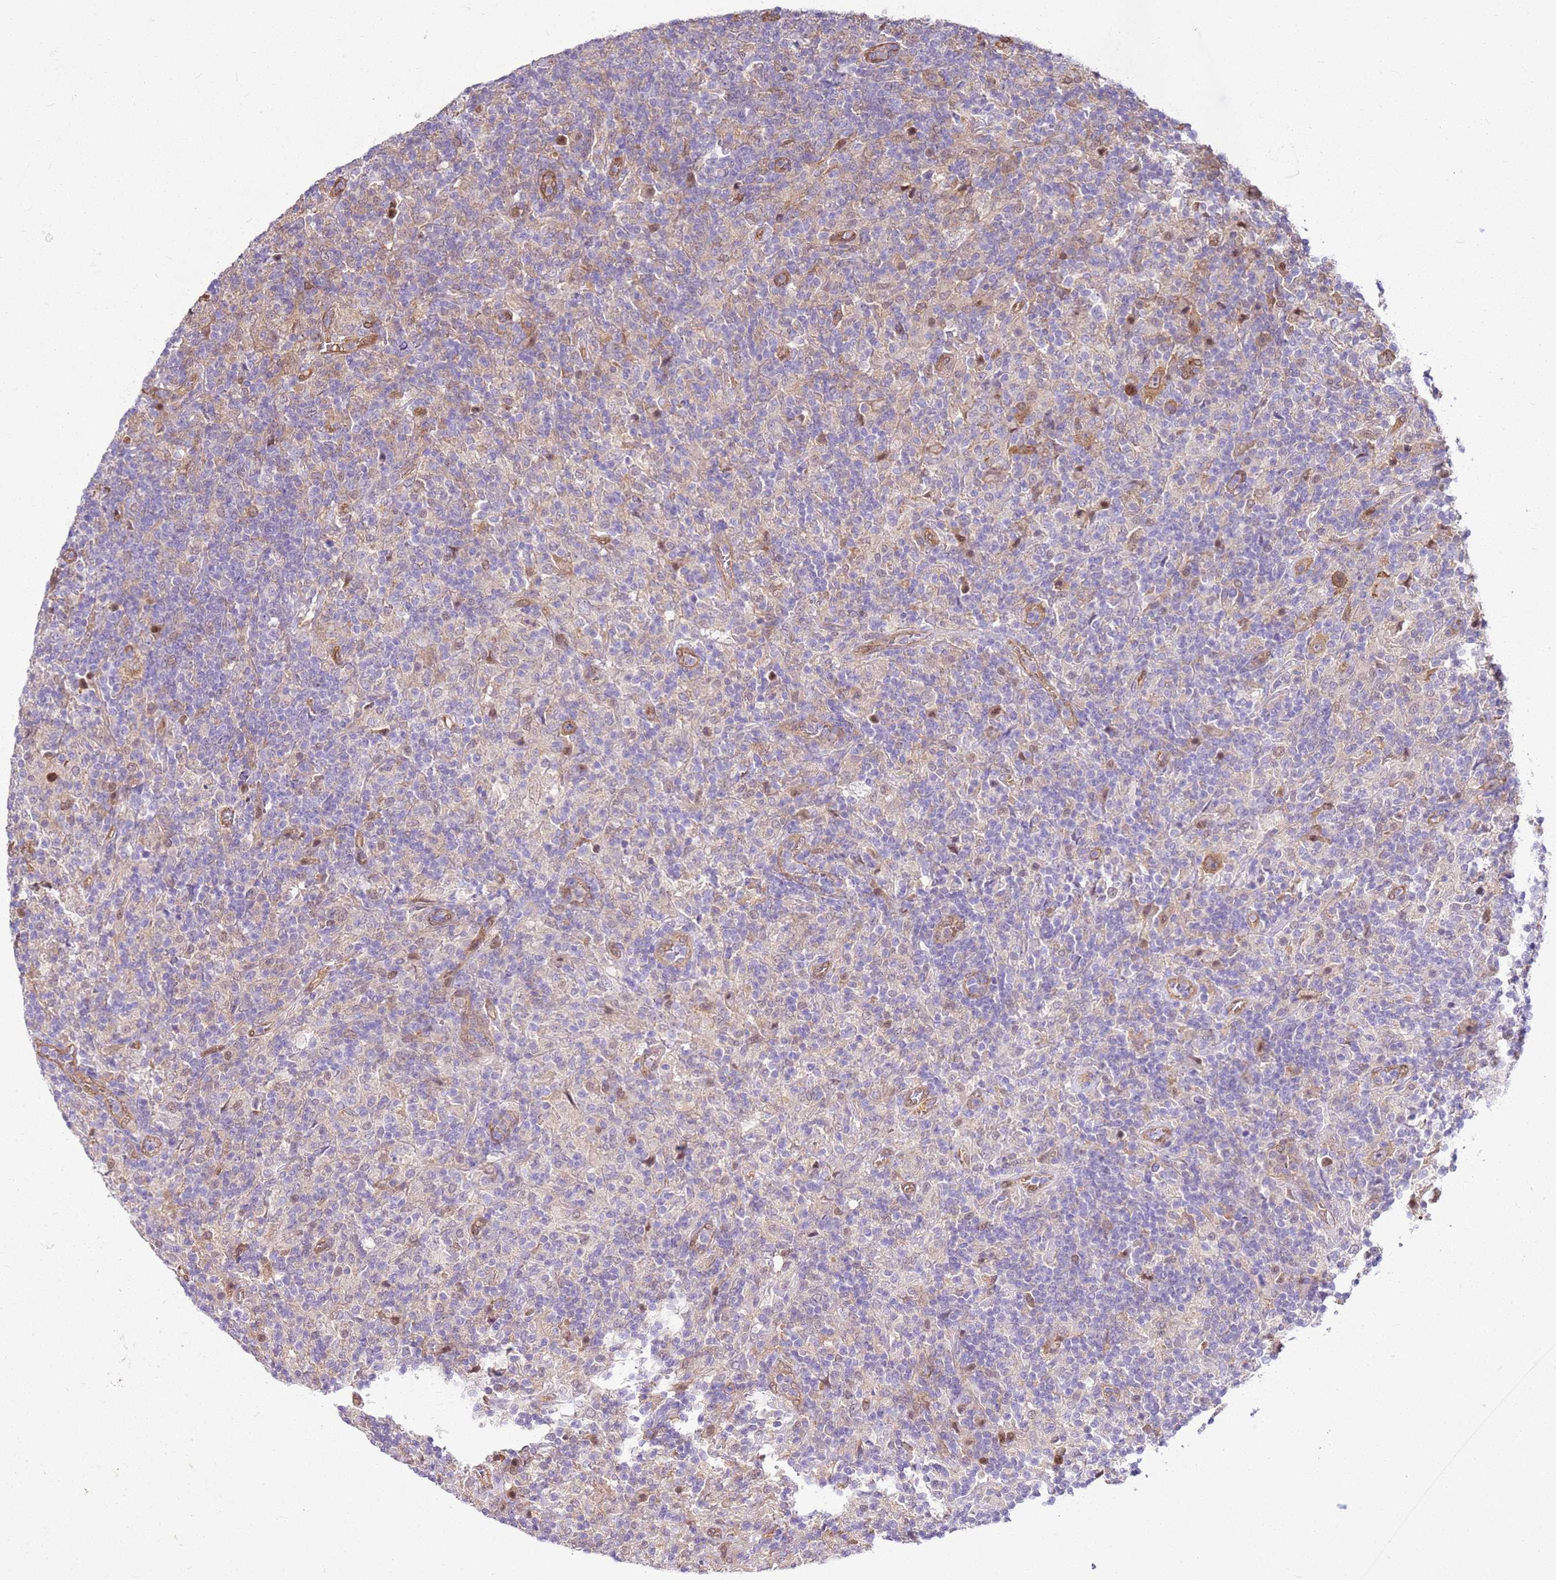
{"staining": {"intensity": "moderate", "quantity": ">75%", "location": "cytoplasmic/membranous"}, "tissue": "lymphoma", "cell_type": "Tumor cells", "image_type": "cancer", "snomed": [{"axis": "morphology", "description": "Hodgkin's disease, NOS"}, {"axis": "topography", "description": "Lymph node"}], "caption": "Moderate cytoplasmic/membranous expression for a protein is seen in about >75% of tumor cells of lymphoma using immunohistochemistry.", "gene": "YWHAE", "patient": {"sex": "male", "age": 70}}